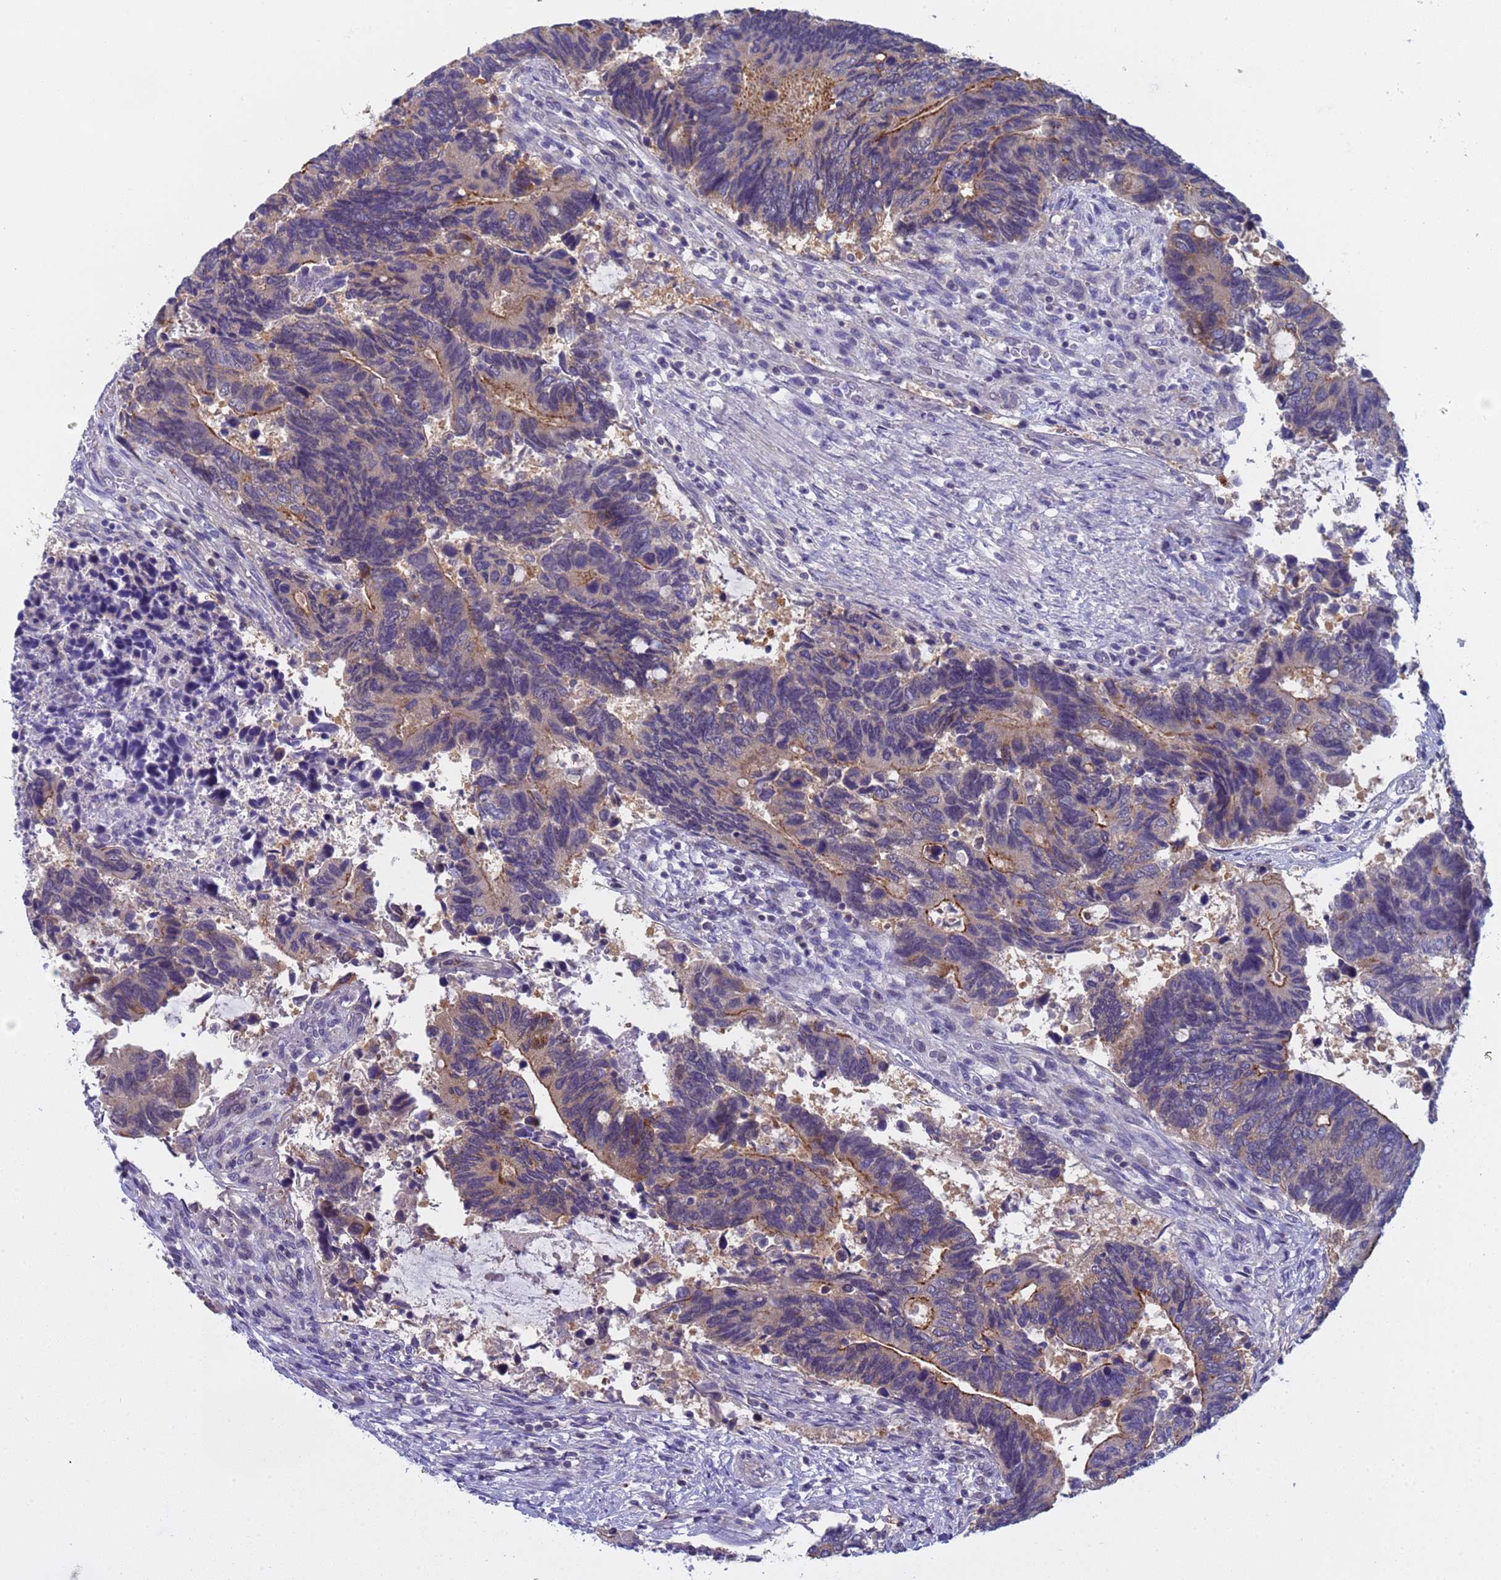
{"staining": {"intensity": "moderate", "quantity": "25%-75%", "location": "cytoplasmic/membranous"}, "tissue": "colorectal cancer", "cell_type": "Tumor cells", "image_type": "cancer", "snomed": [{"axis": "morphology", "description": "Adenocarcinoma, NOS"}, {"axis": "topography", "description": "Colon"}], "caption": "Immunohistochemistry (IHC) of colorectal cancer (adenocarcinoma) displays medium levels of moderate cytoplasmic/membranous positivity in about 25%-75% of tumor cells.", "gene": "CAPN7", "patient": {"sex": "male", "age": 87}}